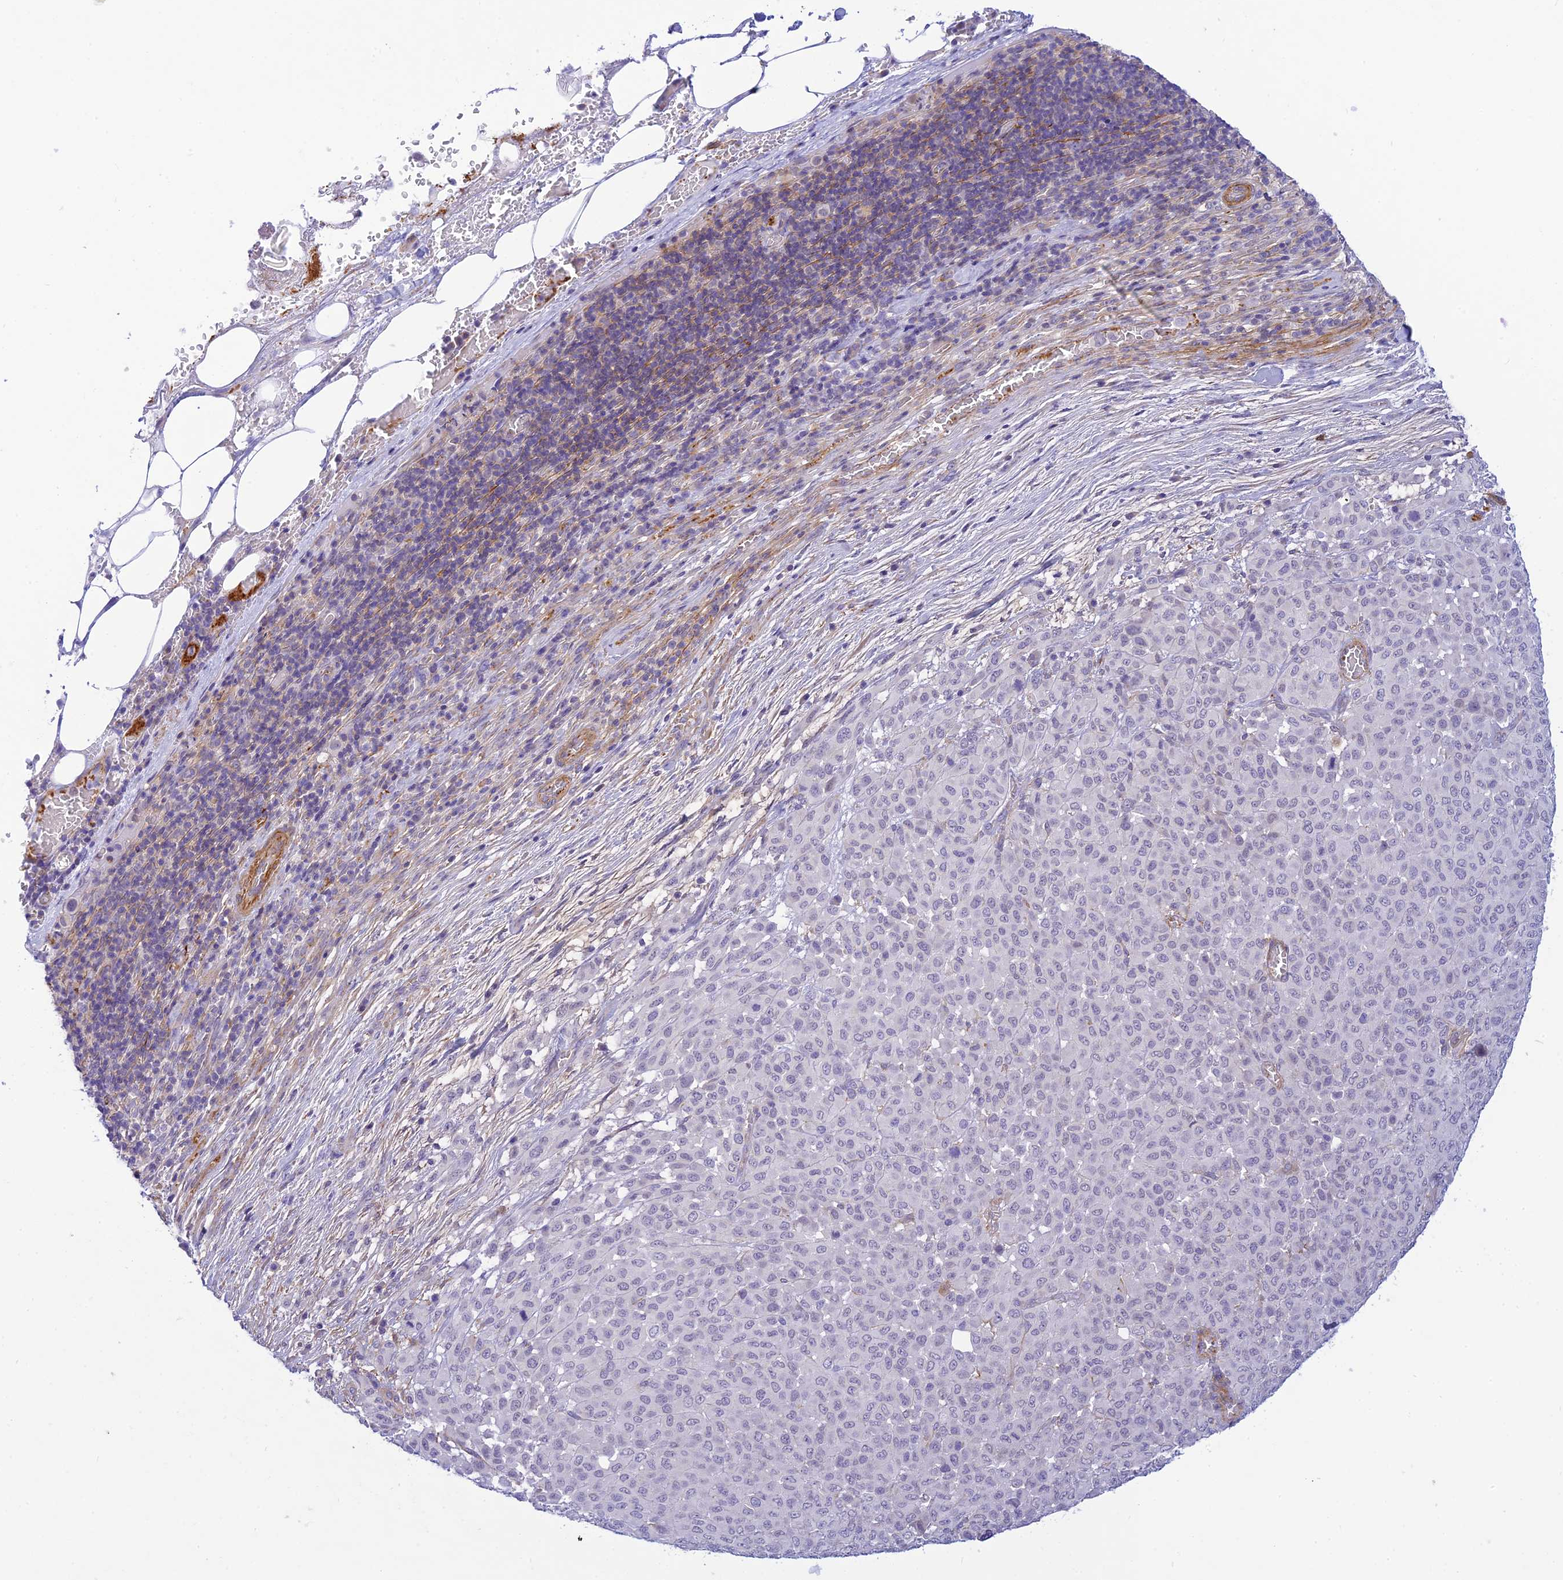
{"staining": {"intensity": "negative", "quantity": "none", "location": "none"}, "tissue": "melanoma", "cell_type": "Tumor cells", "image_type": "cancer", "snomed": [{"axis": "morphology", "description": "Malignant melanoma, Metastatic site"}, {"axis": "topography", "description": "Skin"}], "caption": "DAB (3,3'-diaminobenzidine) immunohistochemical staining of melanoma displays no significant staining in tumor cells. (Stains: DAB immunohistochemistry with hematoxylin counter stain, Microscopy: brightfield microscopy at high magnification).", "gene": "FBXW4", "patient": {"sex": "female", "age": 81}}